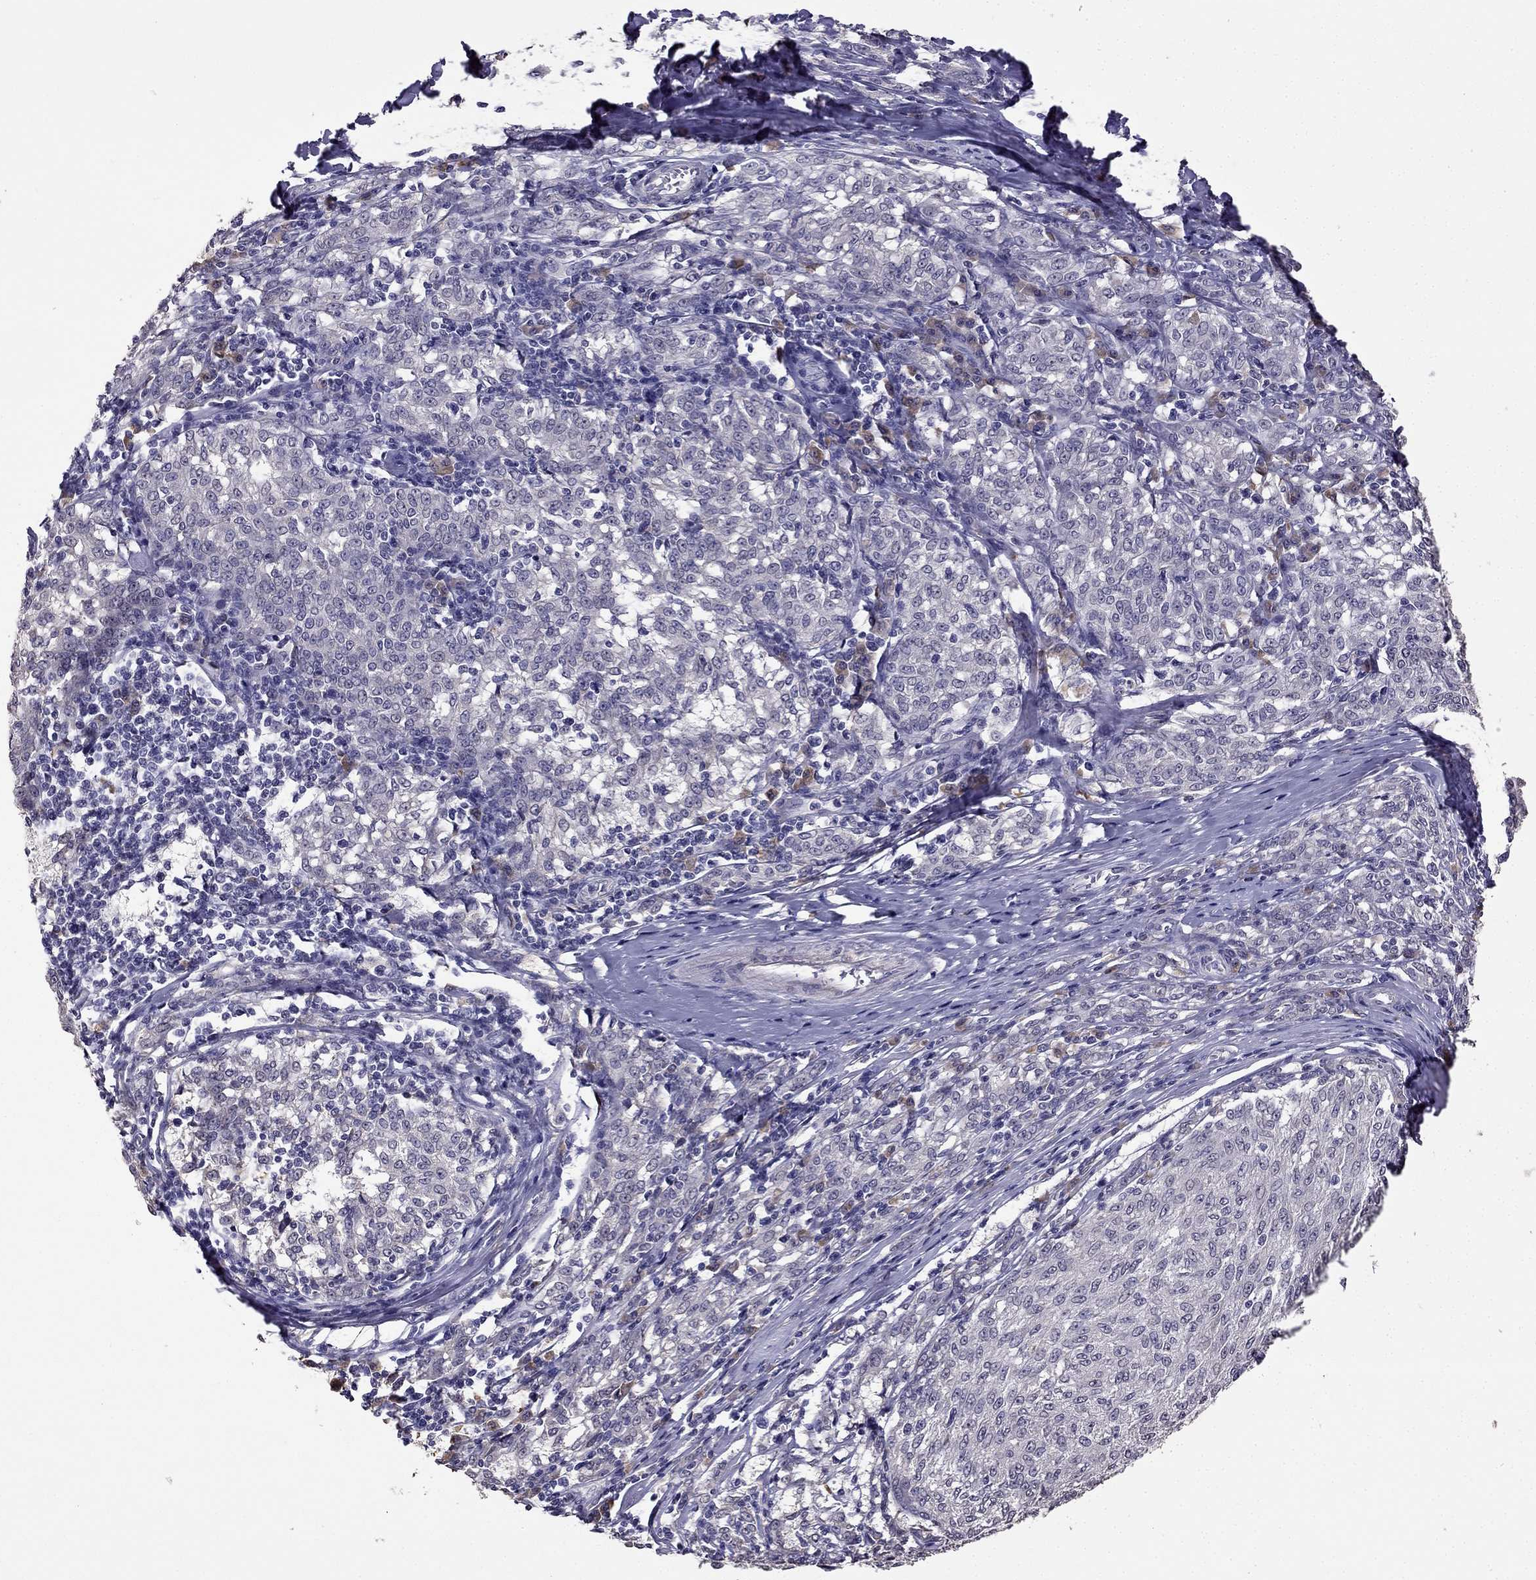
{"staining": {"intensity": "negative", "quantity": "none", "location": "none"}, "tissue": "melanoma", "cell_type": "Tumor cells", "image_type": "cancer", "snomed": [{"axis": "morphology", "description": "Malignant melanoma, NOS"}, {"axis": "topography", "description": "Skin"}], "caption": "This is an immunohistochemistry (IHC) micrograph of human melanoma. There is no expression in tumor cells.", "gene": "CDH9", "patient": {"sex": "female", "age": 72}}